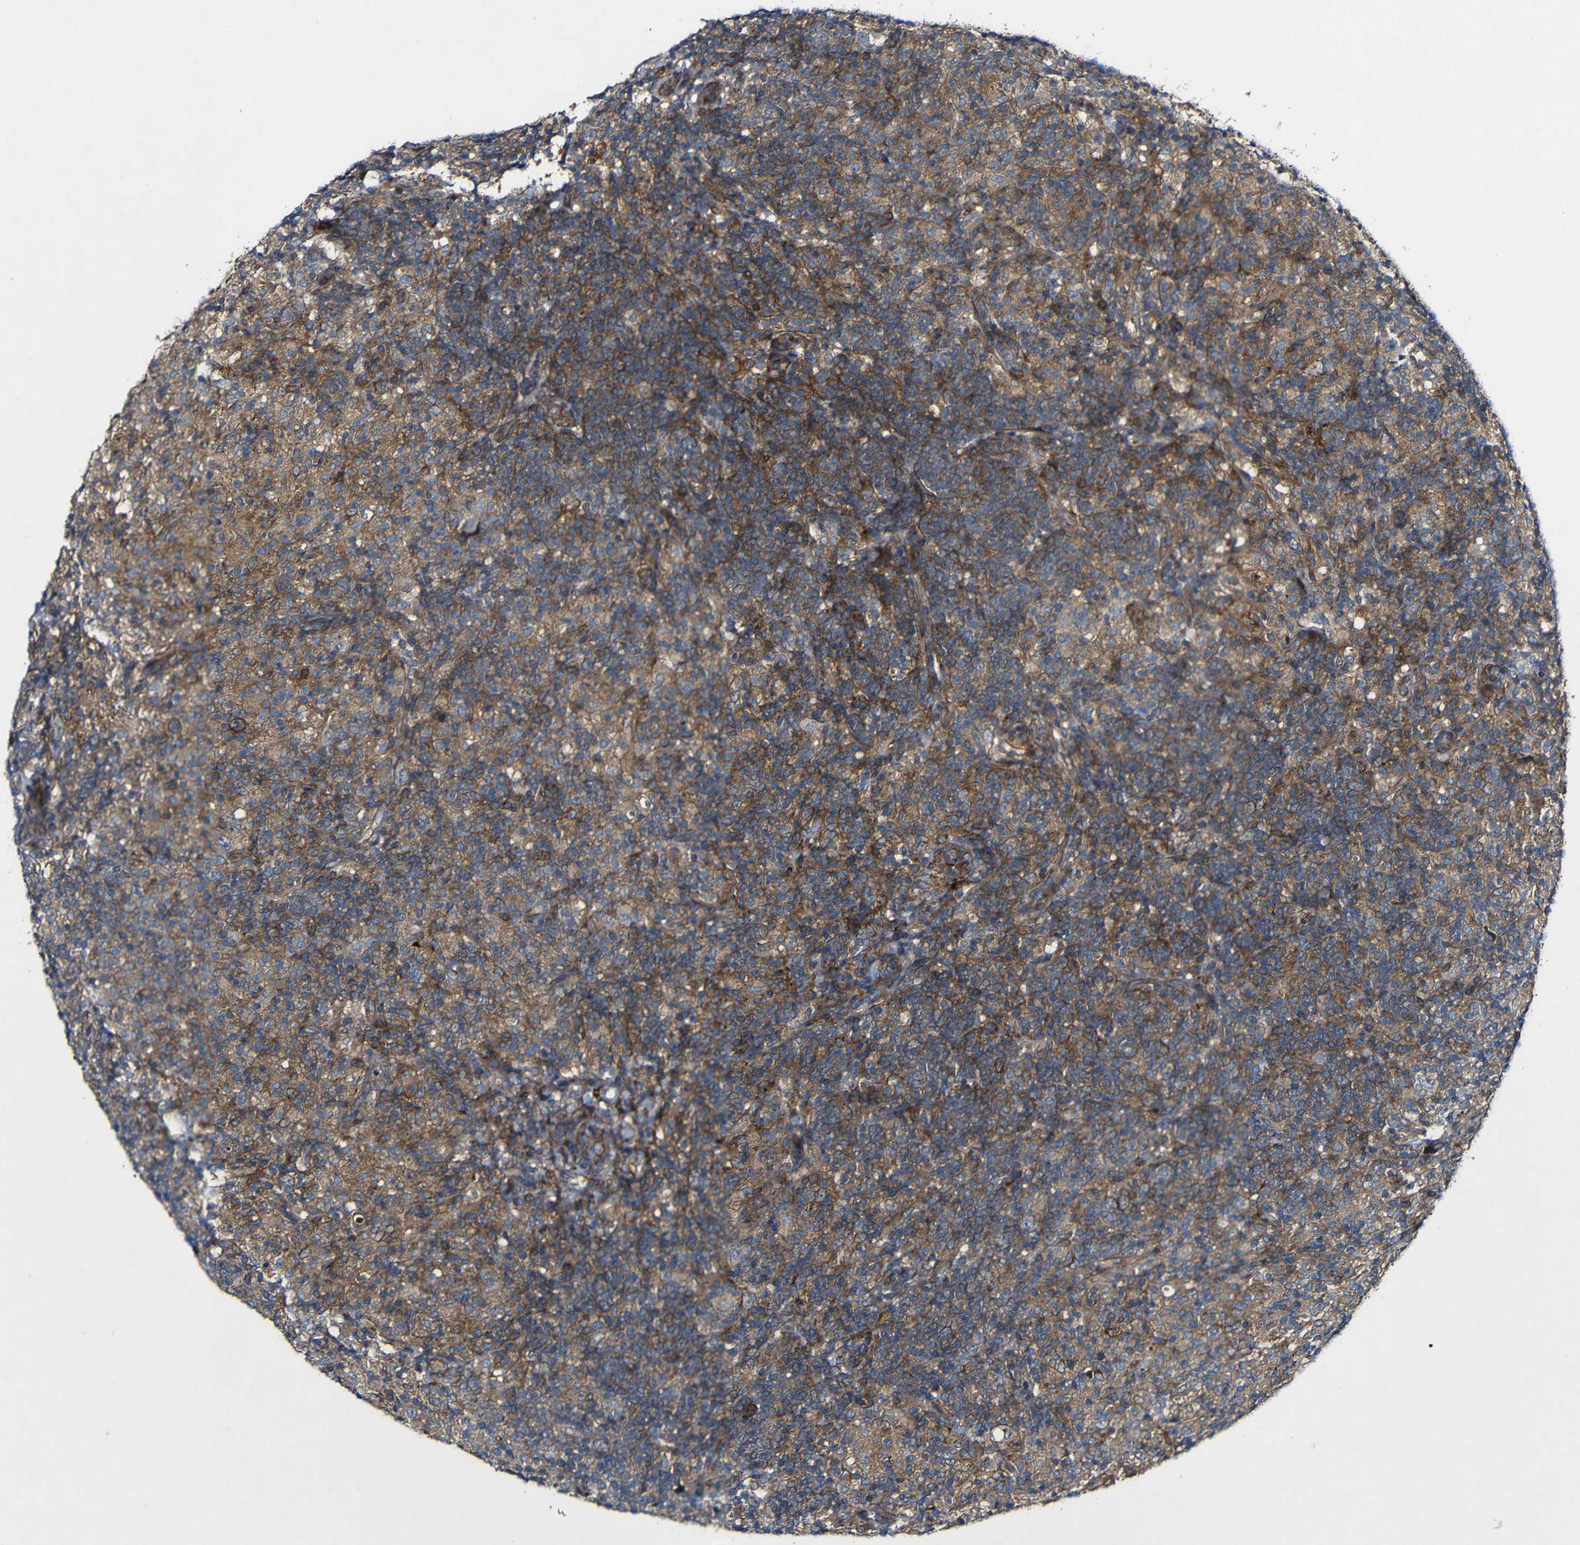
{"staining": {"intensity": "weak", "quantity": ">75%", "location": "cytoplasmic/membranous"}, "tissue": "lymphoma", "cell_type": "Tumor cells", "image_type": "cancer", "snomed": [{"axis": "morphology", "description": "Hodgkin's disease, NOS"}, {"axis": "topography", "description": "Lymph node"}], "caption": "Human Hodgkin's disease stained for a protein (brown) shows weak cytoplasmic/membranous positive positivity in about >75% of tumor cells.", "gene": "GSDME", "patient": {"sex": "male", "age": 70}}